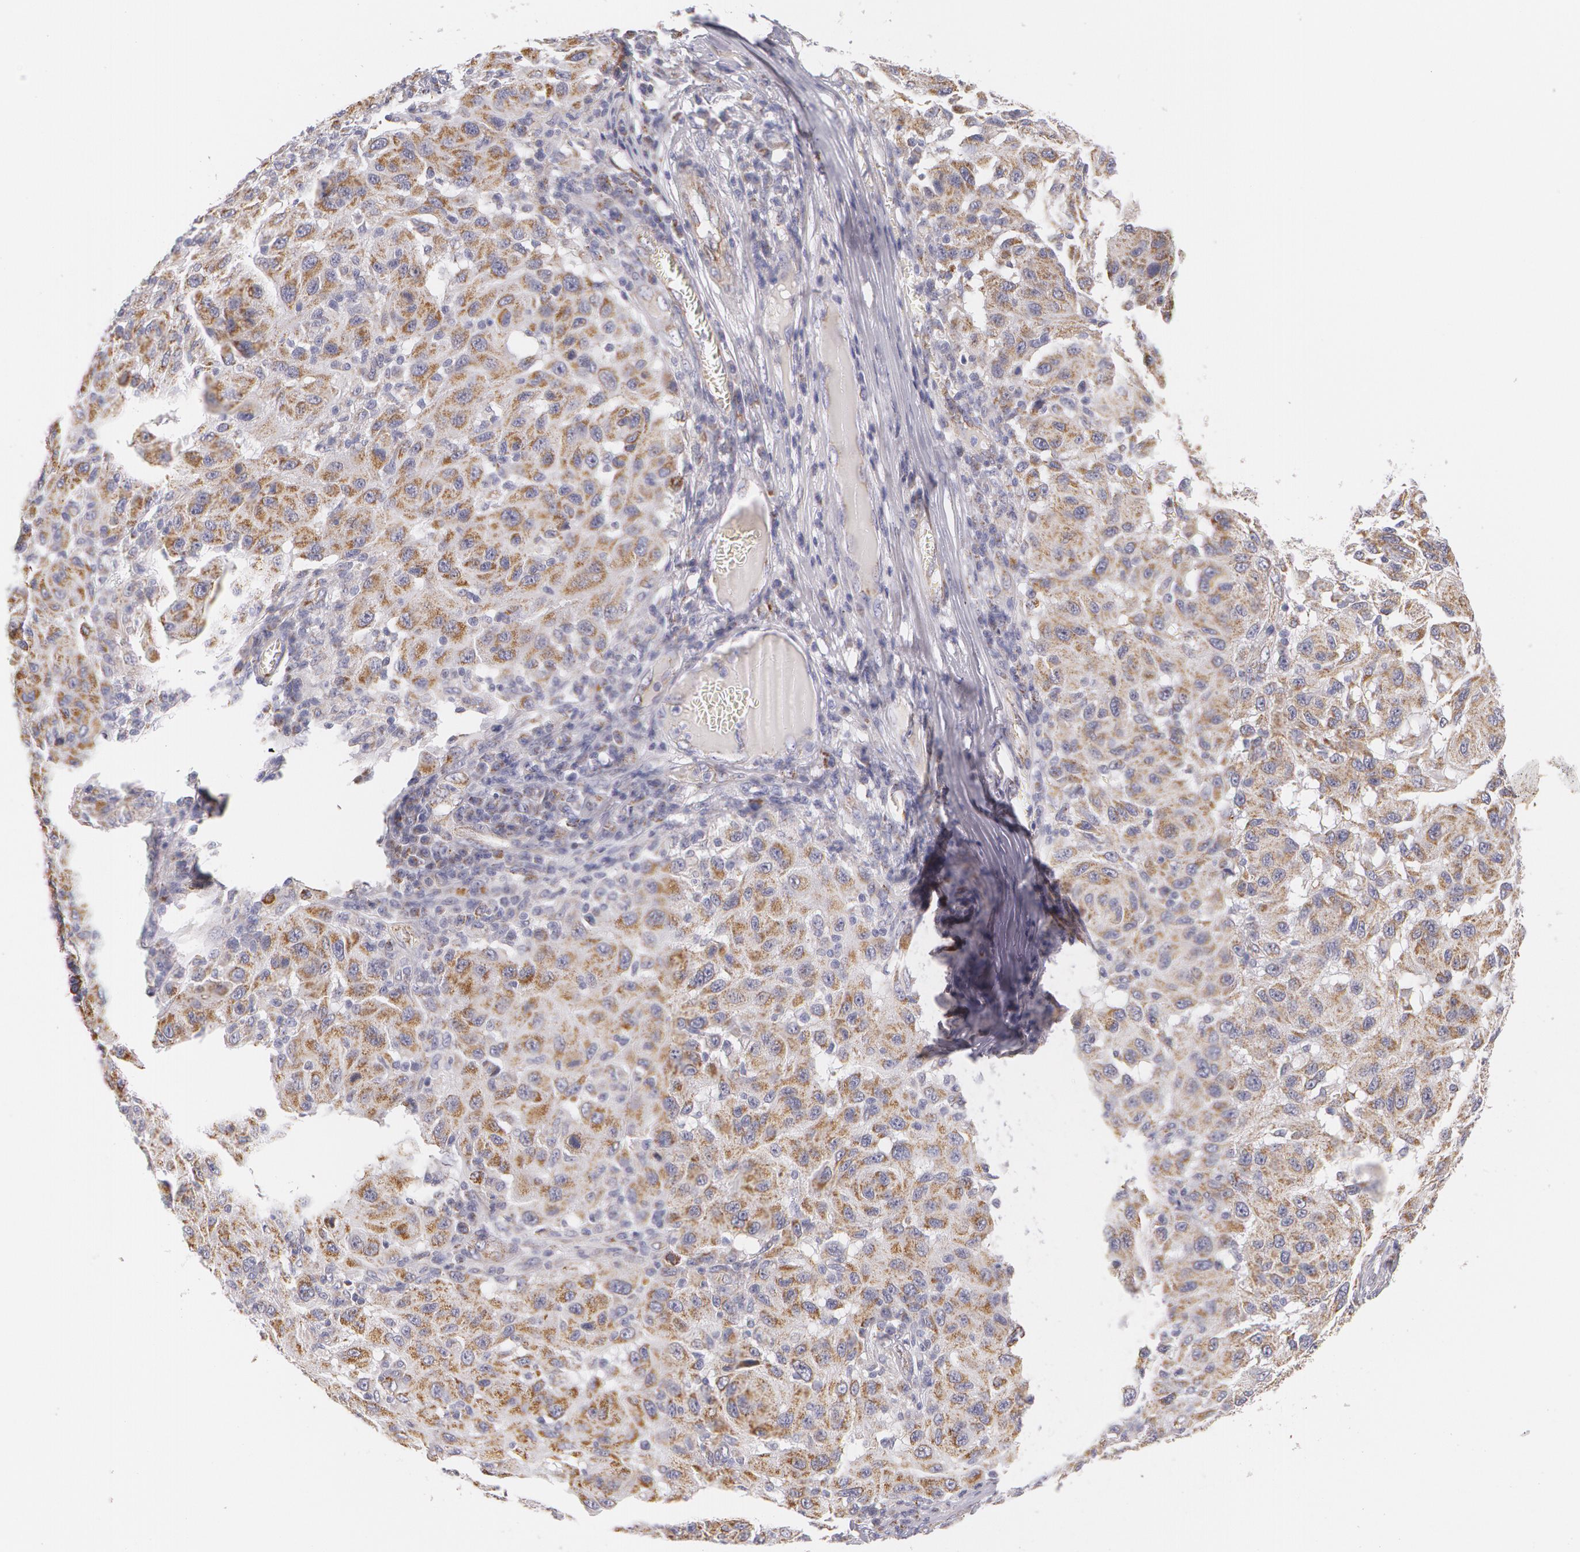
{"staining": {"intensity": "weak", "quantity": ">75%", "location": "cytoplasmic/membranous"}, "tissue": "melanoma", "cell_type": "Tumor cells", "image_type": "cancer", "snomed": [{"axis": "morphology", "description": "Malignant melanoma, NOS"}, {"axis": "topography", "description": "Skin"}], "caption": "Weak cytoplasmic/membranous positivity for a protein is appreciated in about >75% of tumor cells of malignant melanoma using immunohistochemistry.", "gene": "KRT18", "patient": {"sex": "female", "age": 77}}